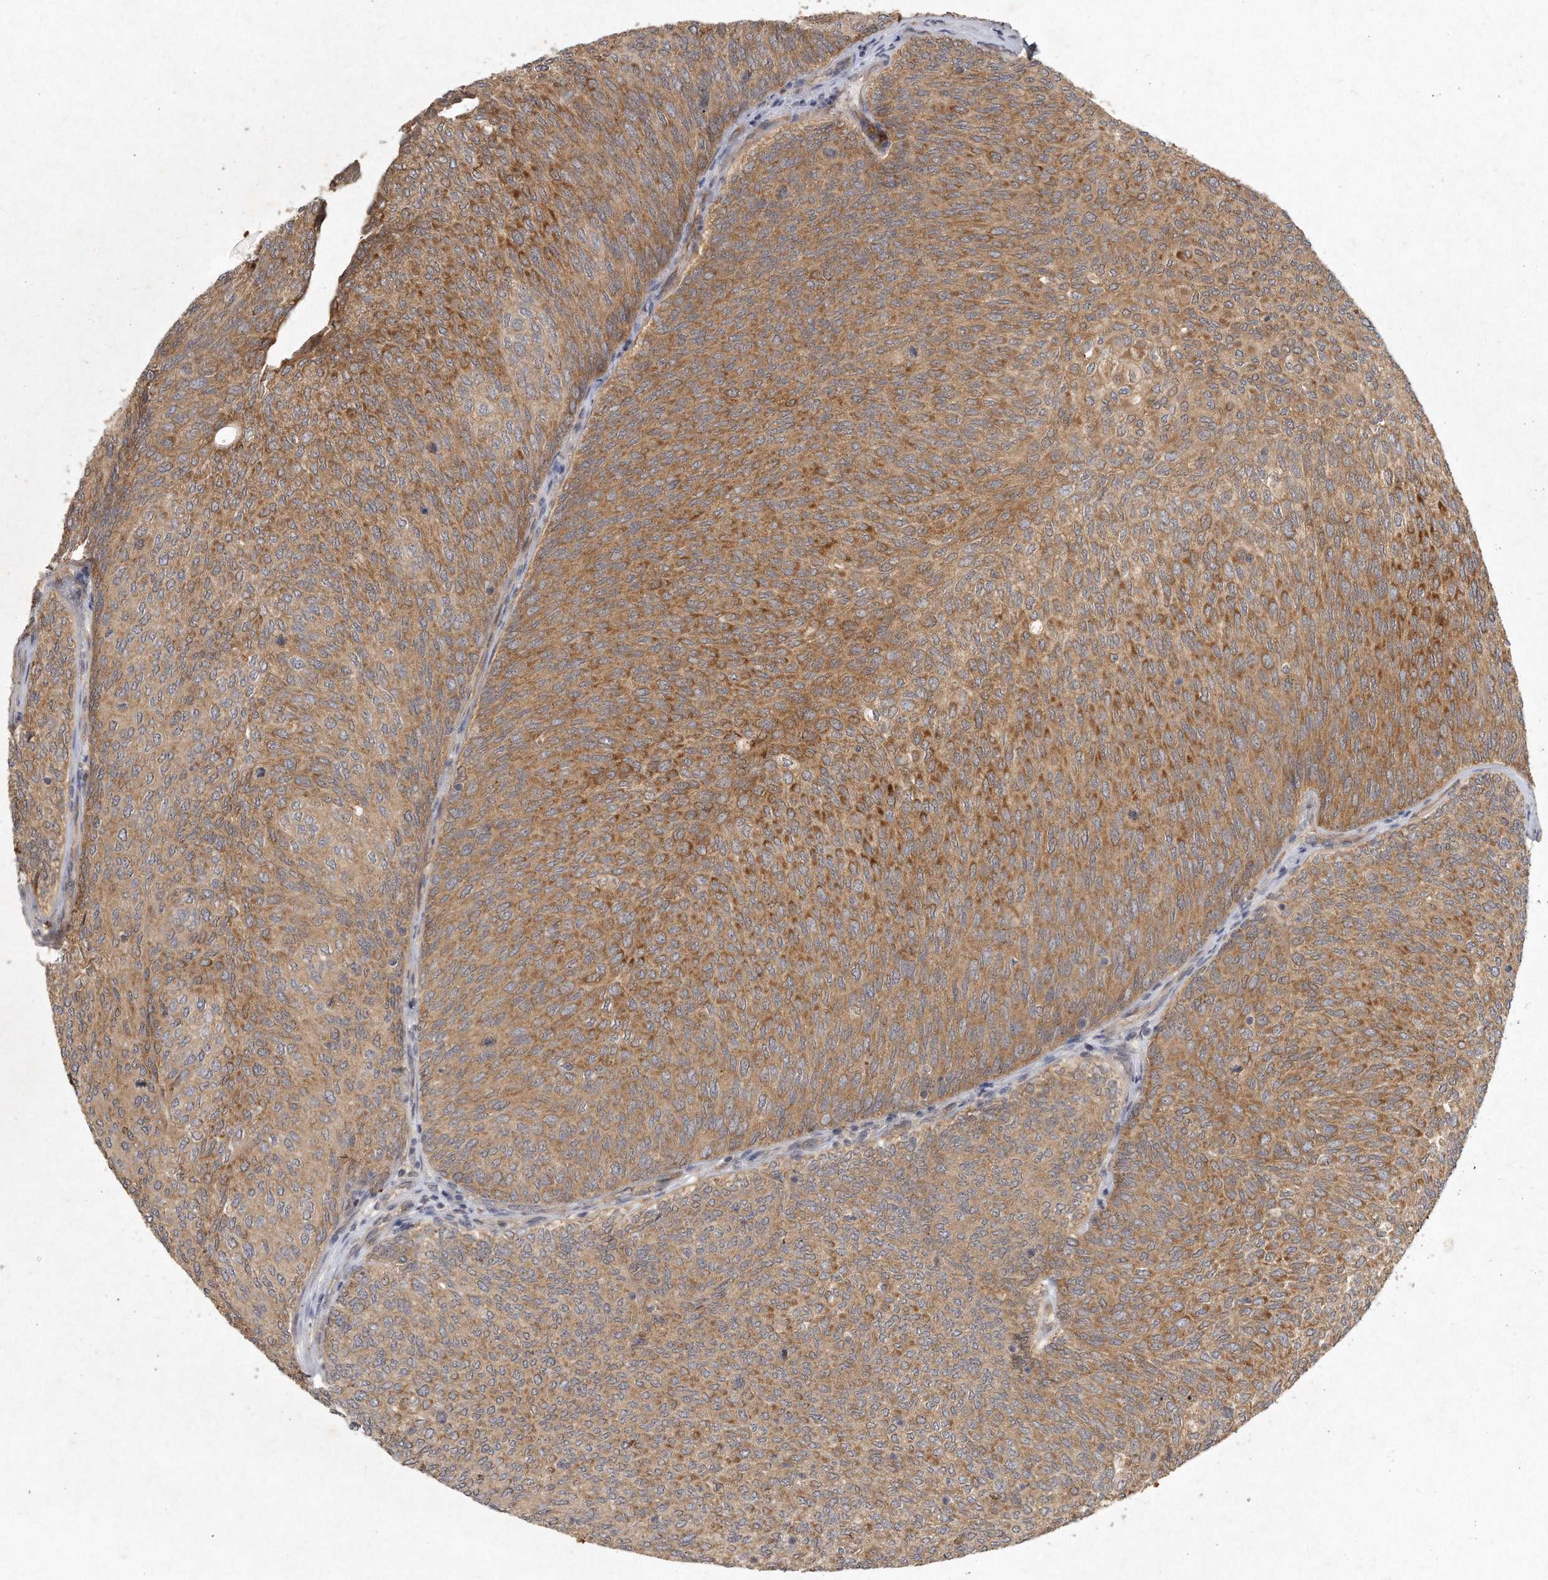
{"staining": {"intensity": "moderate", "quantity": ">75%", "location": "cytoplasmic/membranous"}, "tissue": "urothelial cancer", "cell_type": "Tumor cells", "image_type": "cancer", "snomed": [{"axis": "morphology", "description": "Urothelial carcinoma, Low grade"}, {"axis": "topography", "description": "Urinary bladder"}], "caption": "Immunohistochemical staining of human urothelial carcinoma (low-grade) reveals moderate cytoplasmic/membranous protein expression in about >75% of tumor cells. (Stains: DAB in brown, nuclei in blue, Microscopy: brightfield microscopy at high magnification).", "gene": "LGALS8", "patient": {"sex": "female", "age": 79}}